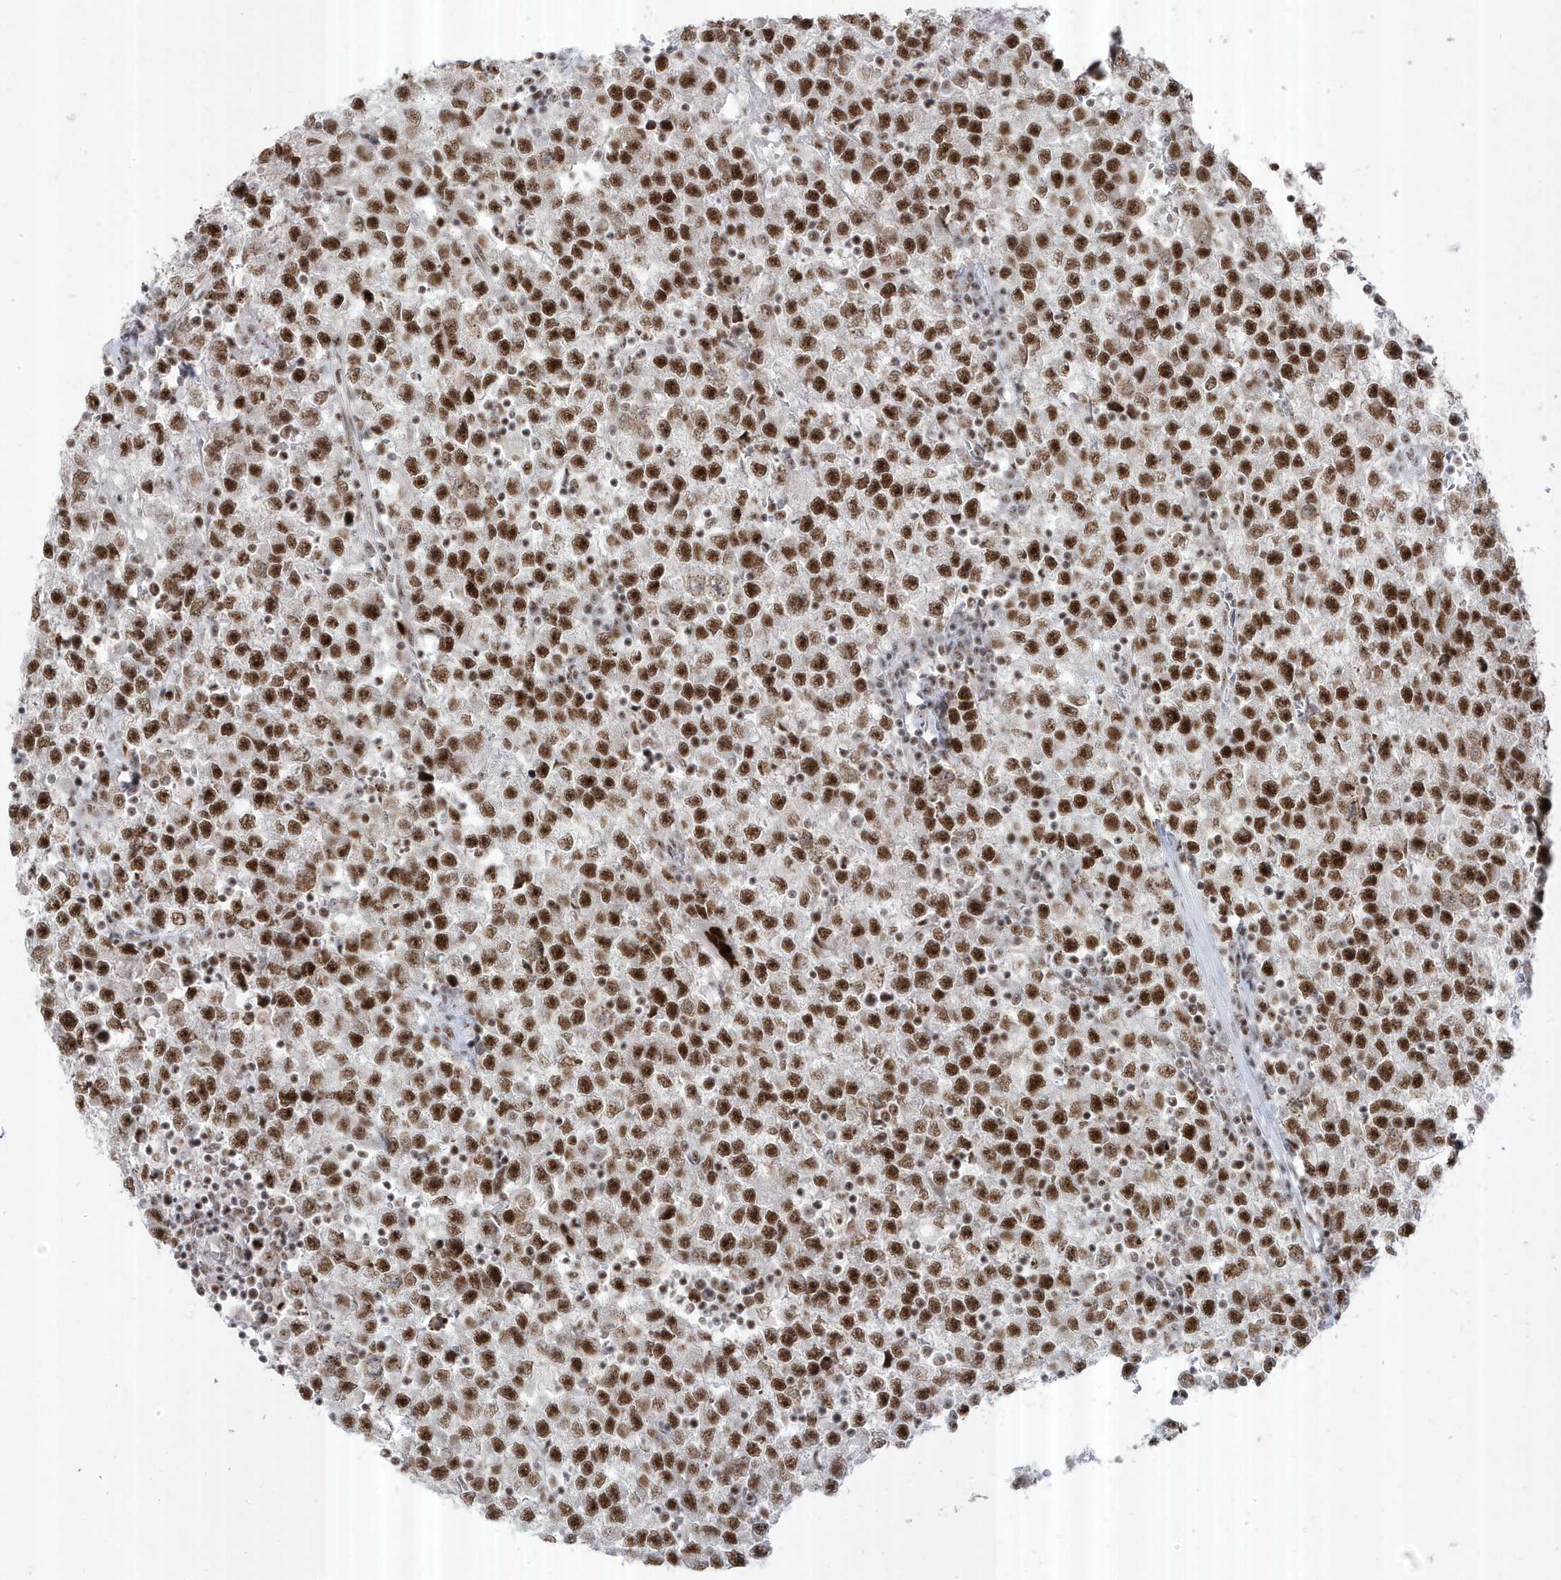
{"staining": {"intensity": "strong", "quantity": ">75%", "location": "nuclear"}, "tissue": "testis cancer", "cell_type": "Tumor cells", "image_type": "cancer", "snomed": [{"axis": "morphology", "description": "Seminoma, NOS"}, {"axis": "topography", "description": "Testis"}], "caption": "Seminoma (testis) stained with DAB (3,3'-diaminobenzidine) IHC demonstrates high levels of strong nuclear expression in approximately >75% of tumor cells.", "gene": "MTREX", "patient": {"sex": "male", "age": 22}}